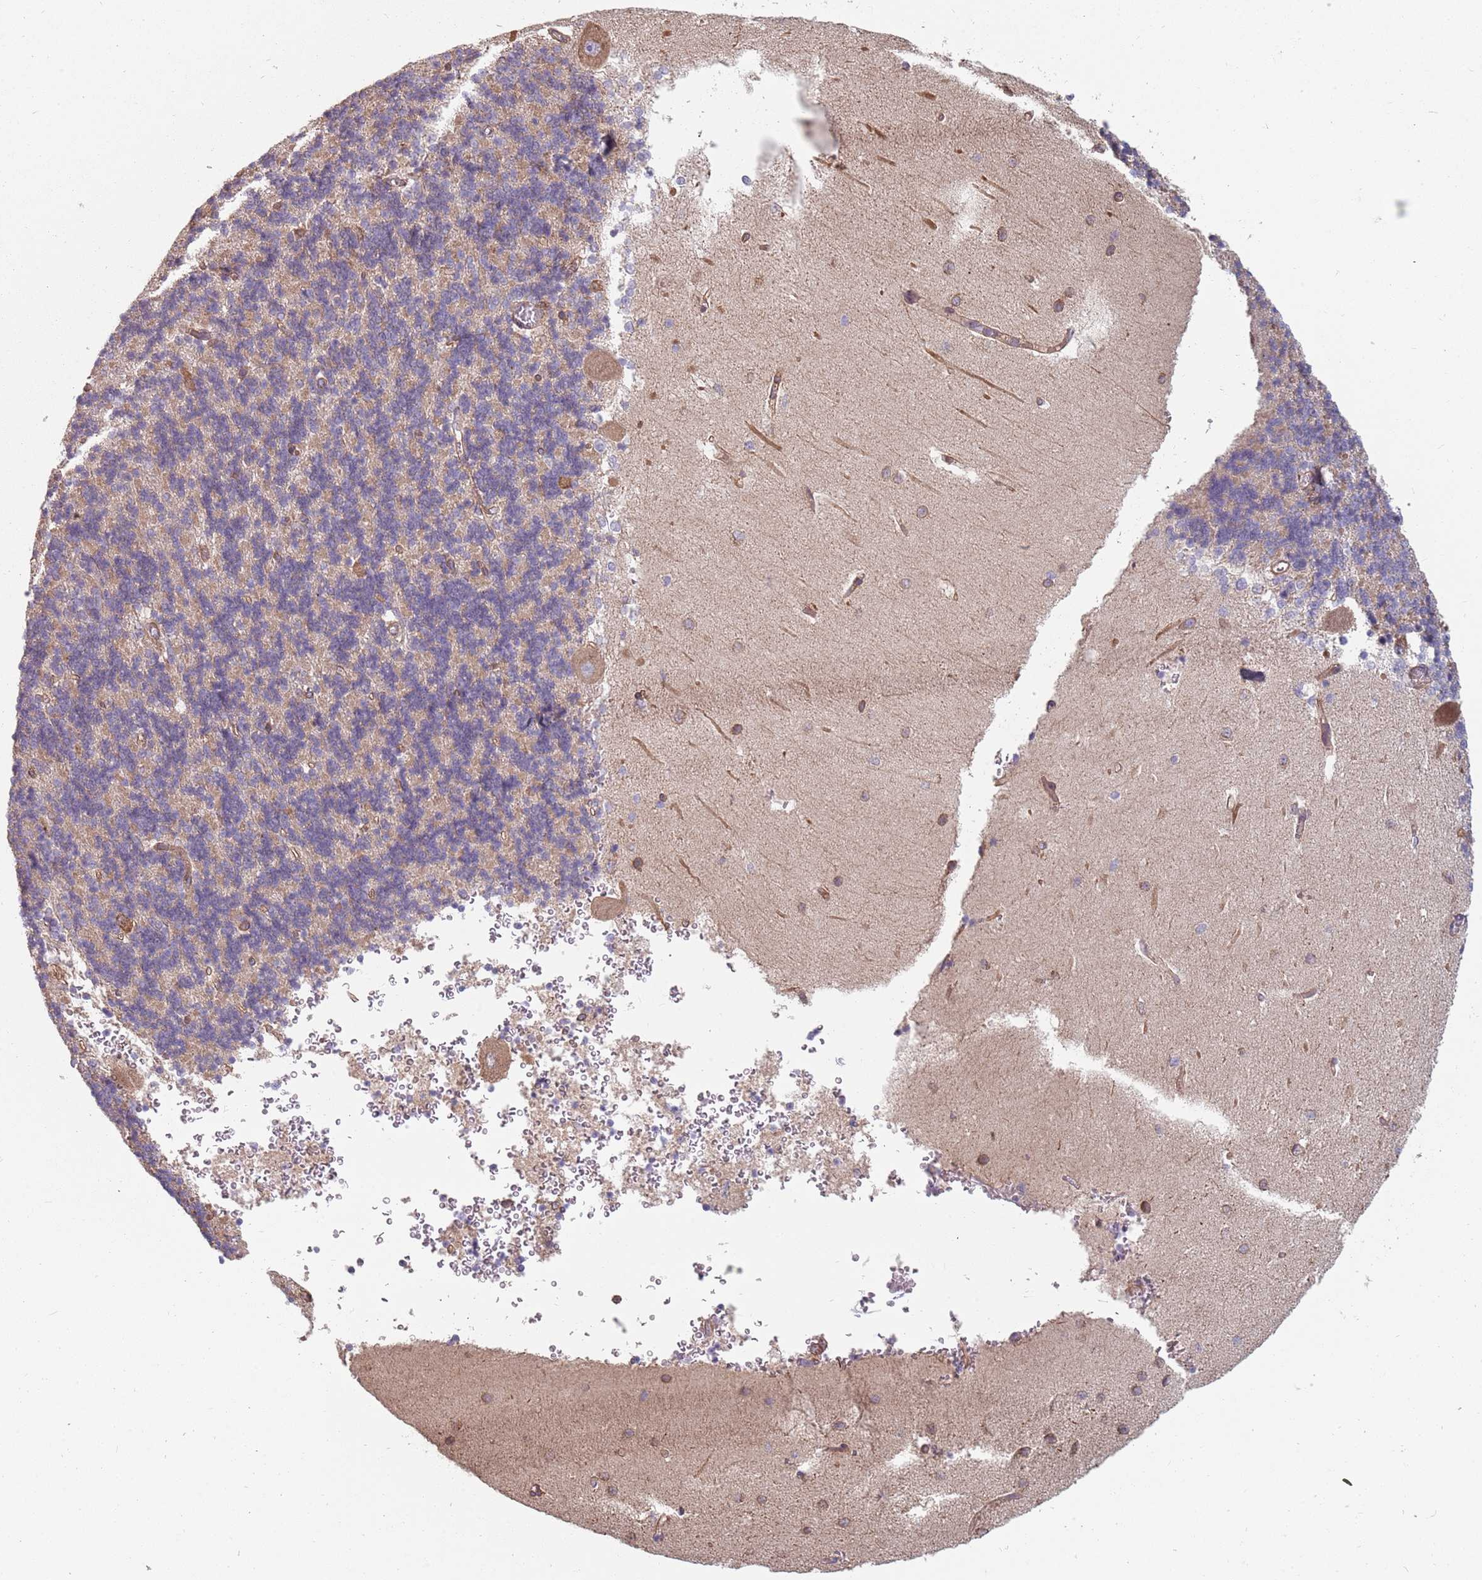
{"staining": {"intensity": "moderate", "quantity": "25%-75%", "location": "cytoplasmic/membranous"}, "tissue": "cerebellum", "cell_type": "Cells in granular layer", "image_type": "normal", "snomed": [{"axis": "morphology", "description": "Normal tissue, NOS"}, {"axis": "topography", "description": "Cerebellum"}], "caption": "High-power microscopy captured an immunohistochemistry (IHC) micrograph of normal cerebellum, revealing moderate cytoplasmic/membranous staining in approximately 25%-75% of cells in granular layer.", "gene": "SPDL1", "patient": {"sex": "male", "age": 37}}